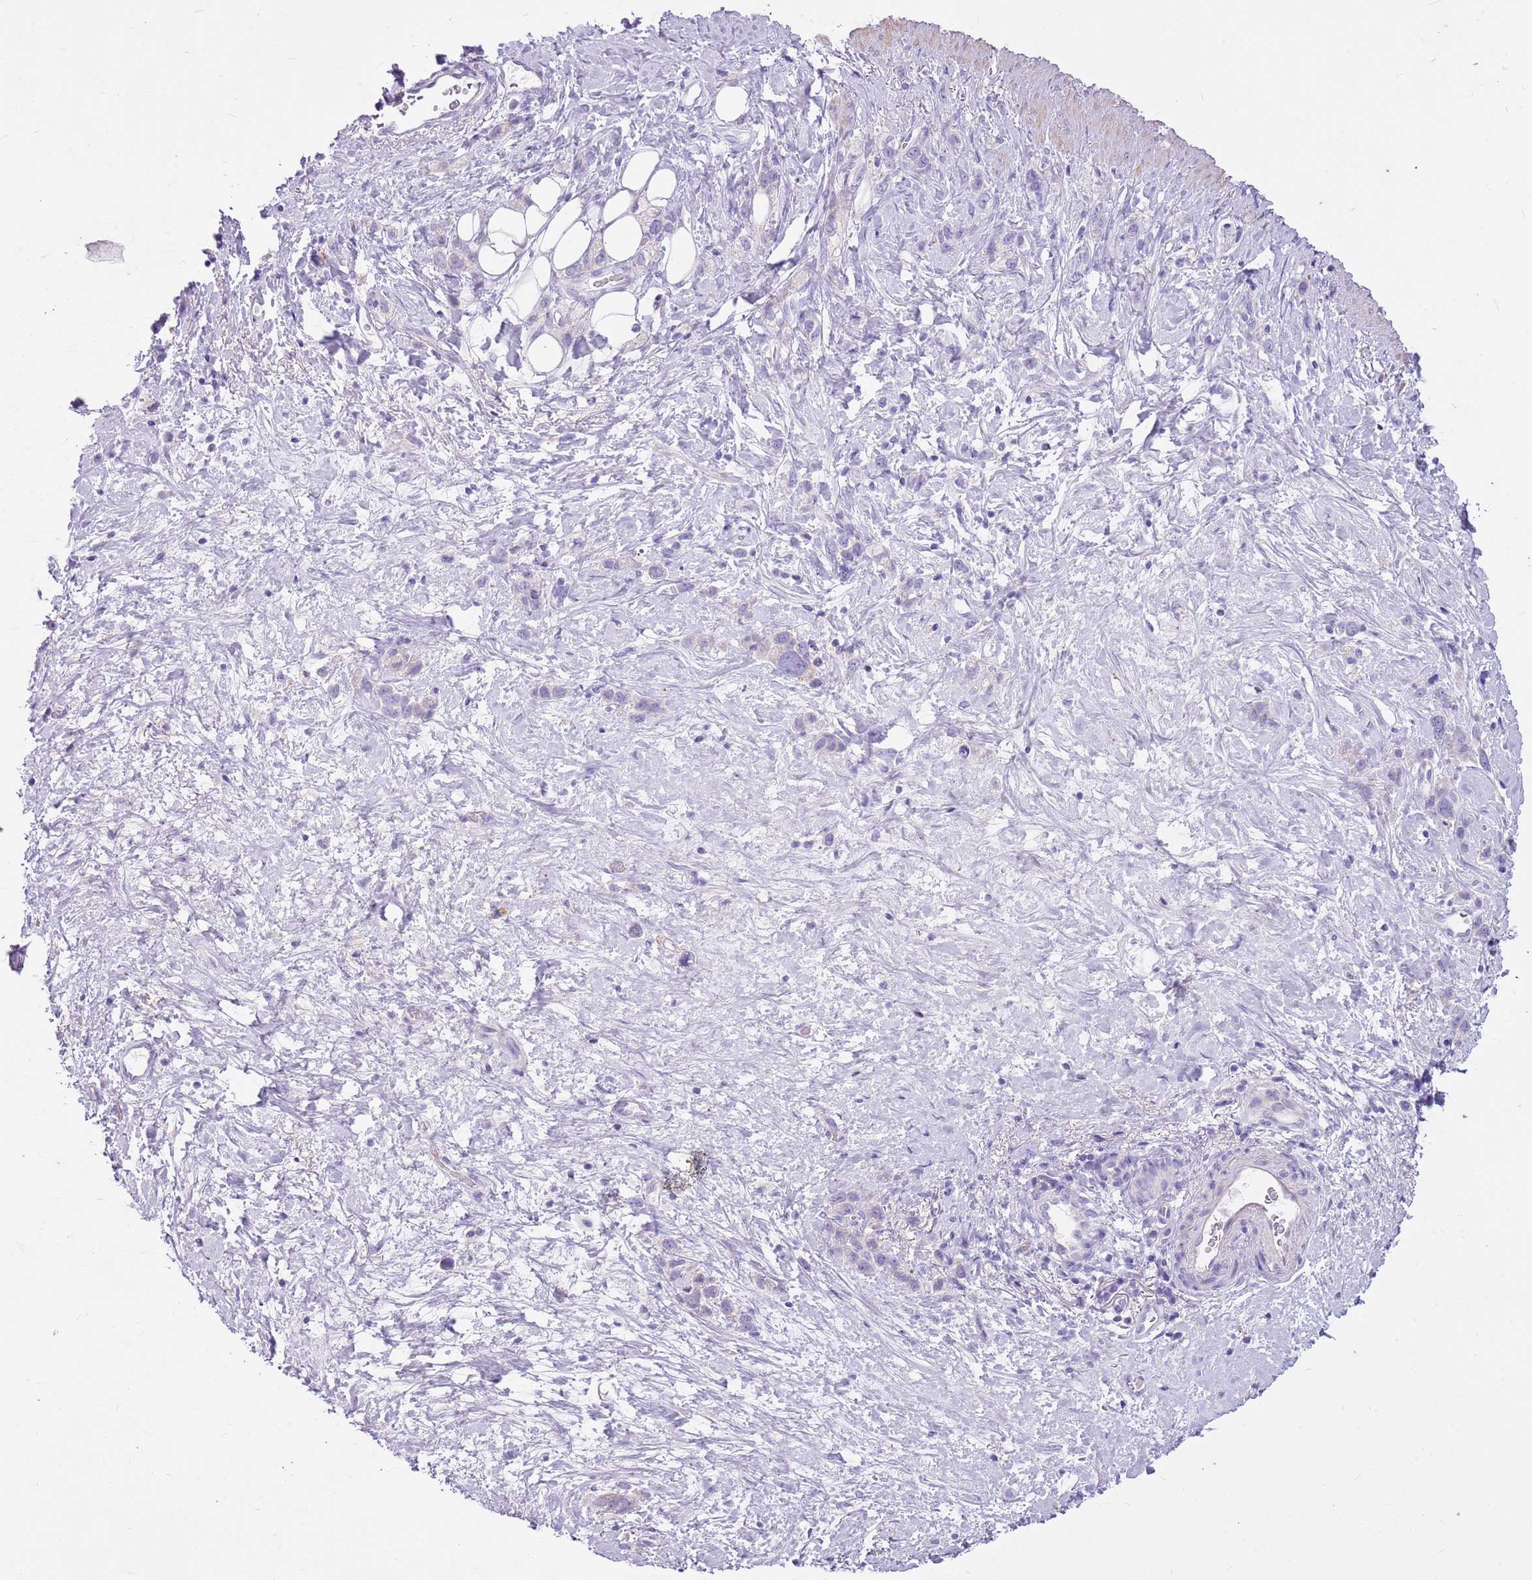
{"staining": {"intensity": "negative", "quantity": "none", "location": "none"}, "tissue": "stomach cancer", "cell_type": "Tumor cells", "image_type": "cancer", "snomed": [{"axis": "morphology", "description": "Adenocarcinoma, NOS"}, {"axis": "topography", "description": "Stomach"}], "caption": "IHC image of neoplastic tissue: human adenocarcinoma (stomach) stained with DAB (3,3'-diaminobenzidine) reveals no significant protein staining in tumor cells.", "gene": "CNPPD1", "patient": {"sex": "female", "age": 65}}